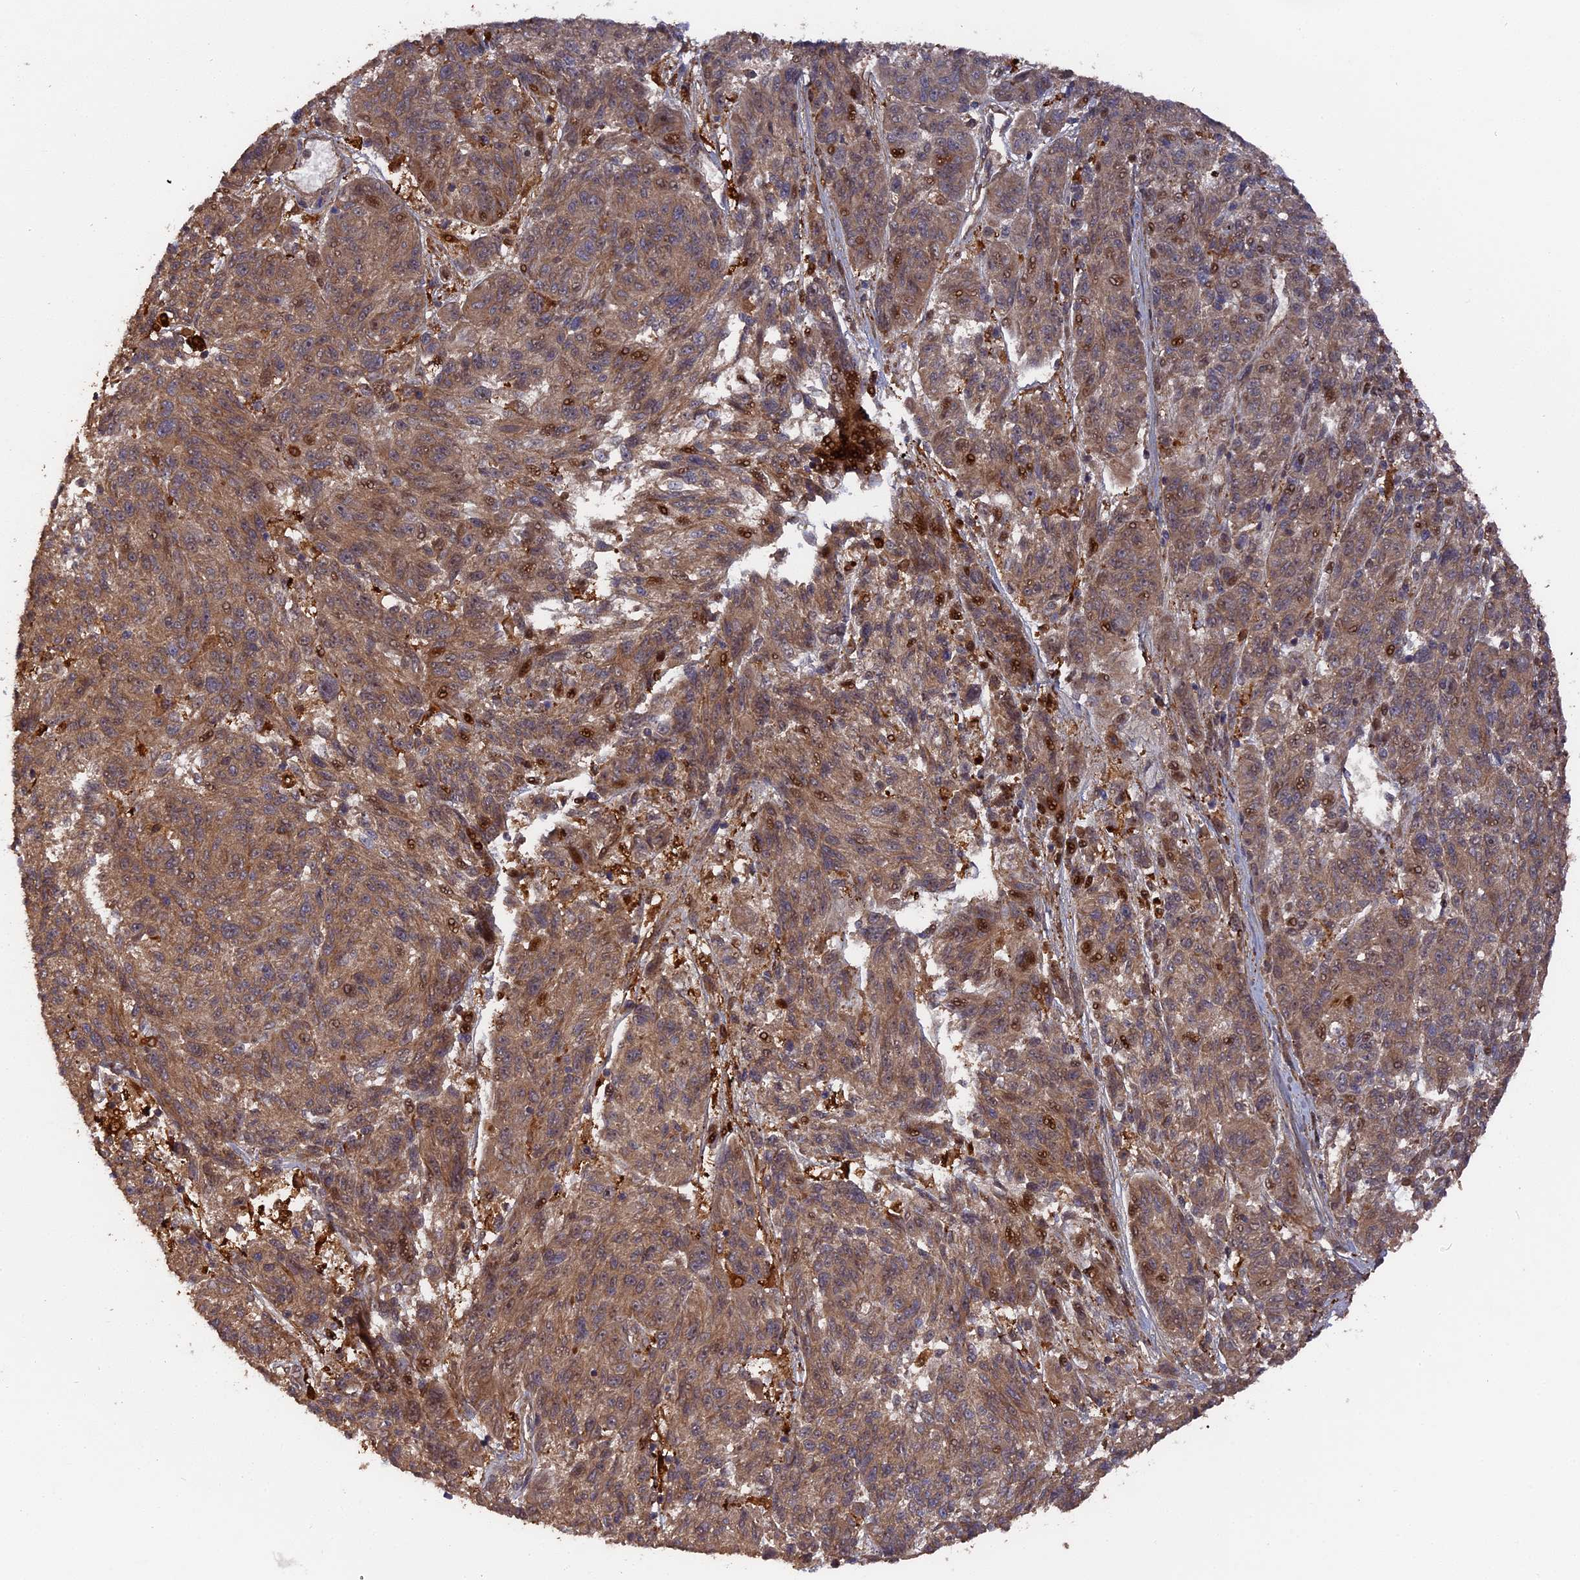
{"staining": {"intensity": "moderate", "quantity": ">75%", "location": "cytoplasmic/membranous"}, "tissue": "melanoma", "cell_type": "Tumor cells", "image_type": "cancer", "snomed": [{"axis": "morphology", "description": "Malignant melanoma, NOS"}, {"axis": "topography", "description": "Skin"}], "caption": "Immunohistochemical staining of melanoma reveals moderate cytoplasmic/membranous protein positivity in about >75% of tumor cells.", "gene": "DEF8", "patient": {"sex": "male", "age": 53}}